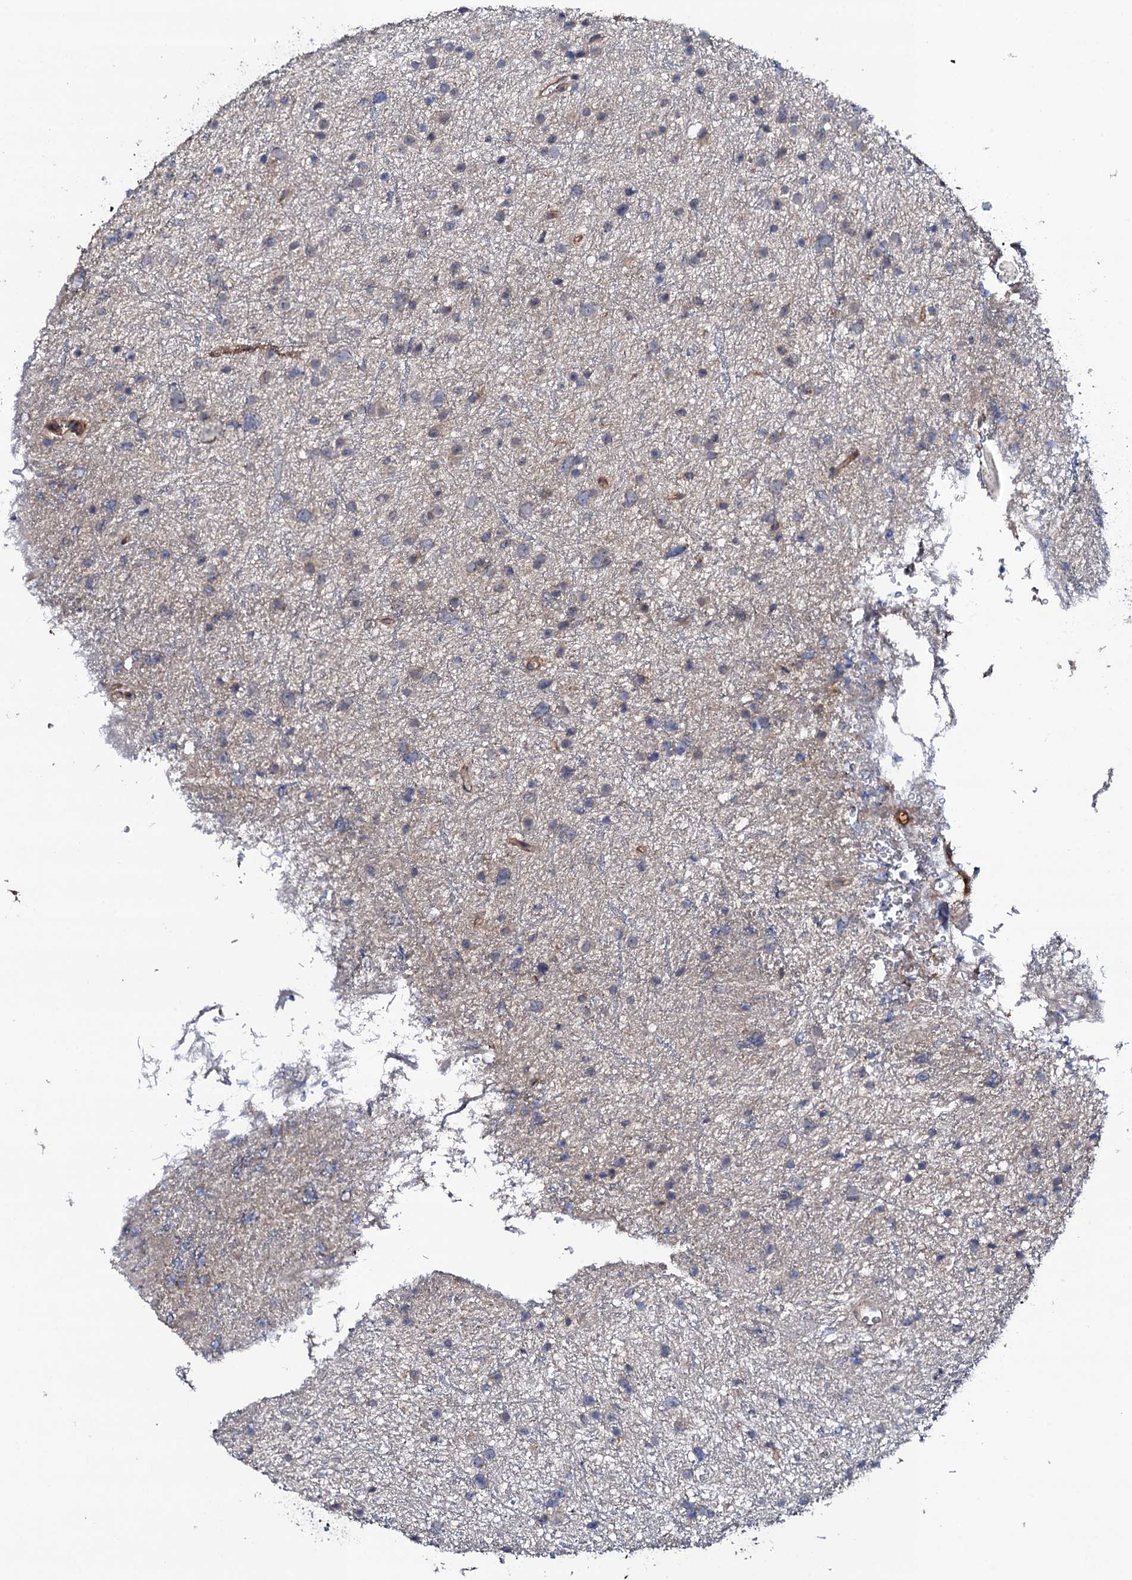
{"staining": {"intensity": "negative", "quantity": "none", "location": "none"}, "tissue": "glioma", "cell_type": "Tumor cells", "image_type": "cancer", "snomed": [{"axis": "morphology", "description": "Glioma, malignant, Low grade"}, {"axis": "topography", "description": "Cerebral cortex"}], "caption": "There is no significant staining in tumor cells of glioma.", "gene": "CIAO2A", "patient": {"sex": "female", "age": 39}}